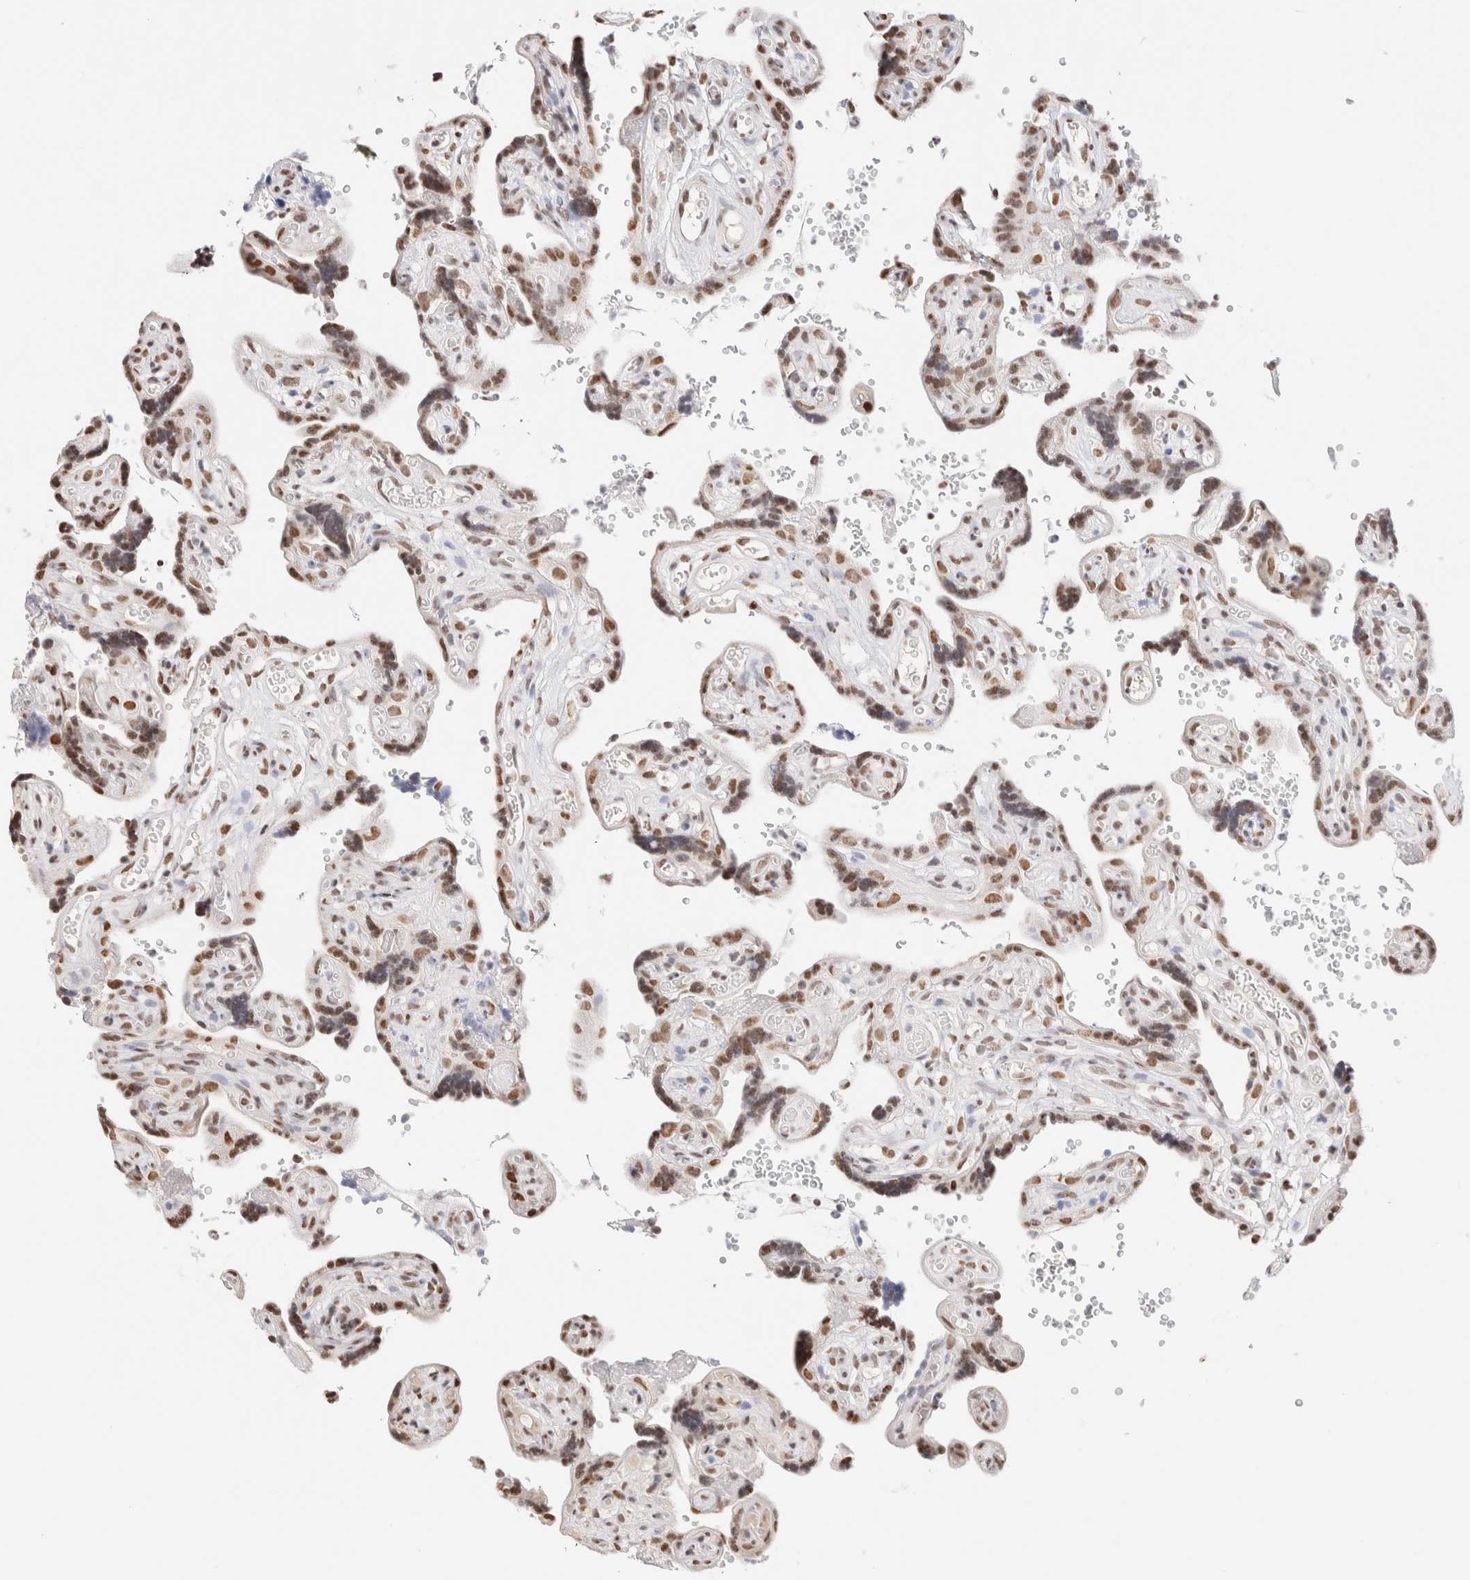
{"staining": {"intensity": "moderate", "quantity": ">75%", "location": "nuclear"}, "tissue": "placenta", "cell_type": "Trophoblastic cells", "image_type": "normal", "snomed": [{"axis": "morphology", "description": "Normal tissue, NOS"}, {"axis": "topography", "description": "Placenta"}], "caption": "Immunohistochemical staining of benign placenta demonstrates medium levels of moderate nuclear expression in approximately >75% of trophoblastic cells. (brown staining indicates protein expression, while blue staining denotes nuclei).", "gene": "SUPT3H", "patient": {"sex": "female", "age": 30}}